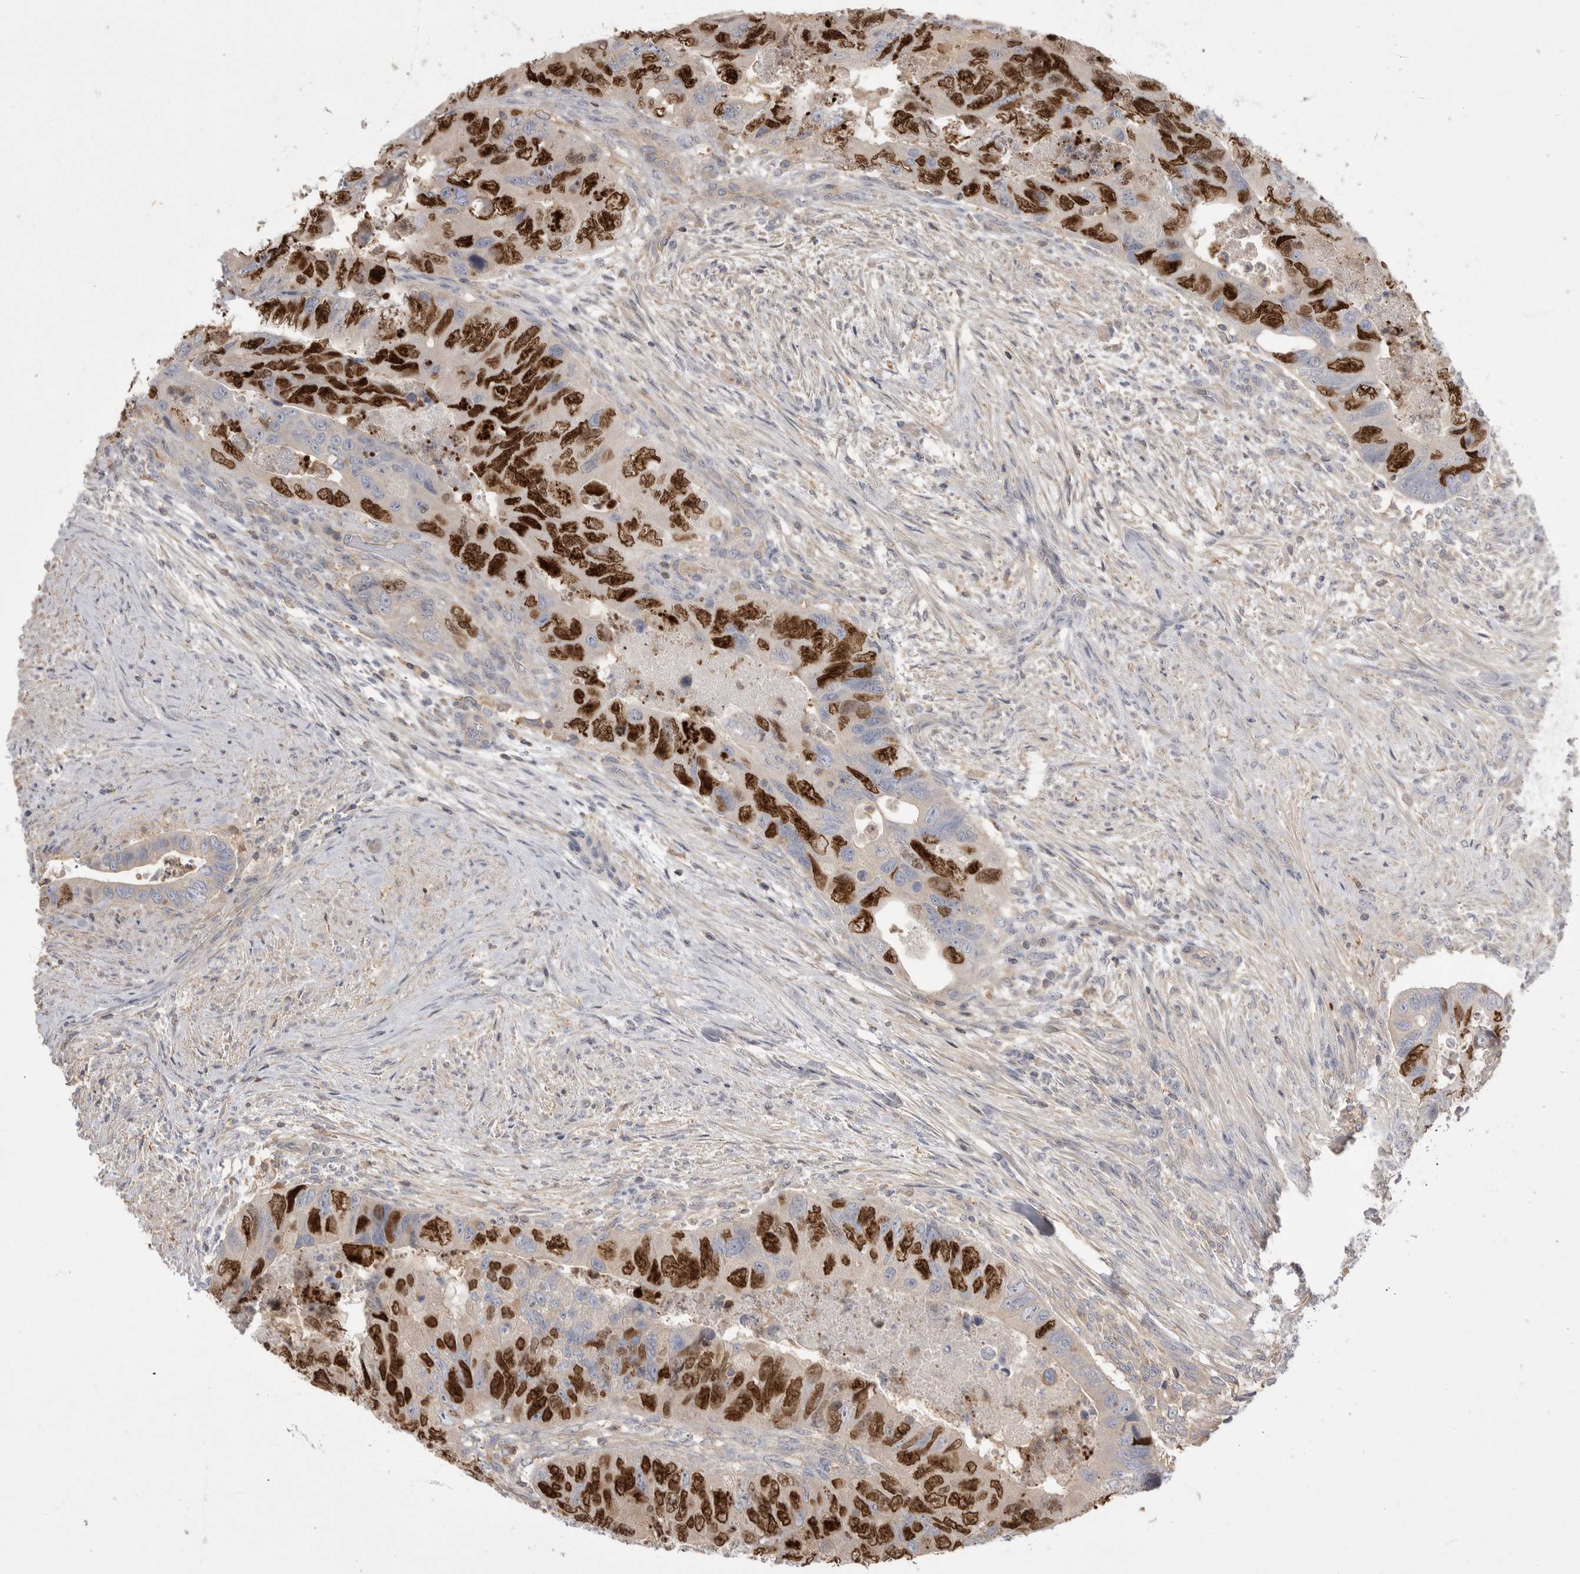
{"staining": {"intensity": "strong", "quantity": "25%-75%", "location": "nuclear"}, "tissue": "colorectal cancer", "cell_type": "Tumor cells", "image_type": "cancer", "snomed": [{"axis": "morphology", "description": "Adenocarcinoma, NOS"}, {"axis": "topography", "description": "Rectum"}], "caption": "Colorectal cancer was stained to show a protein in brown. There is high levels of strong nuclear expression in about 25%-75% of tumor cells. The protein of interest is stained brown, and the nuclei are stained in blue (DAB IHC with brightfield microscopy, high magnification).", "gene": "TOP2A", "patient": {"sex": "male", "age": 63}}